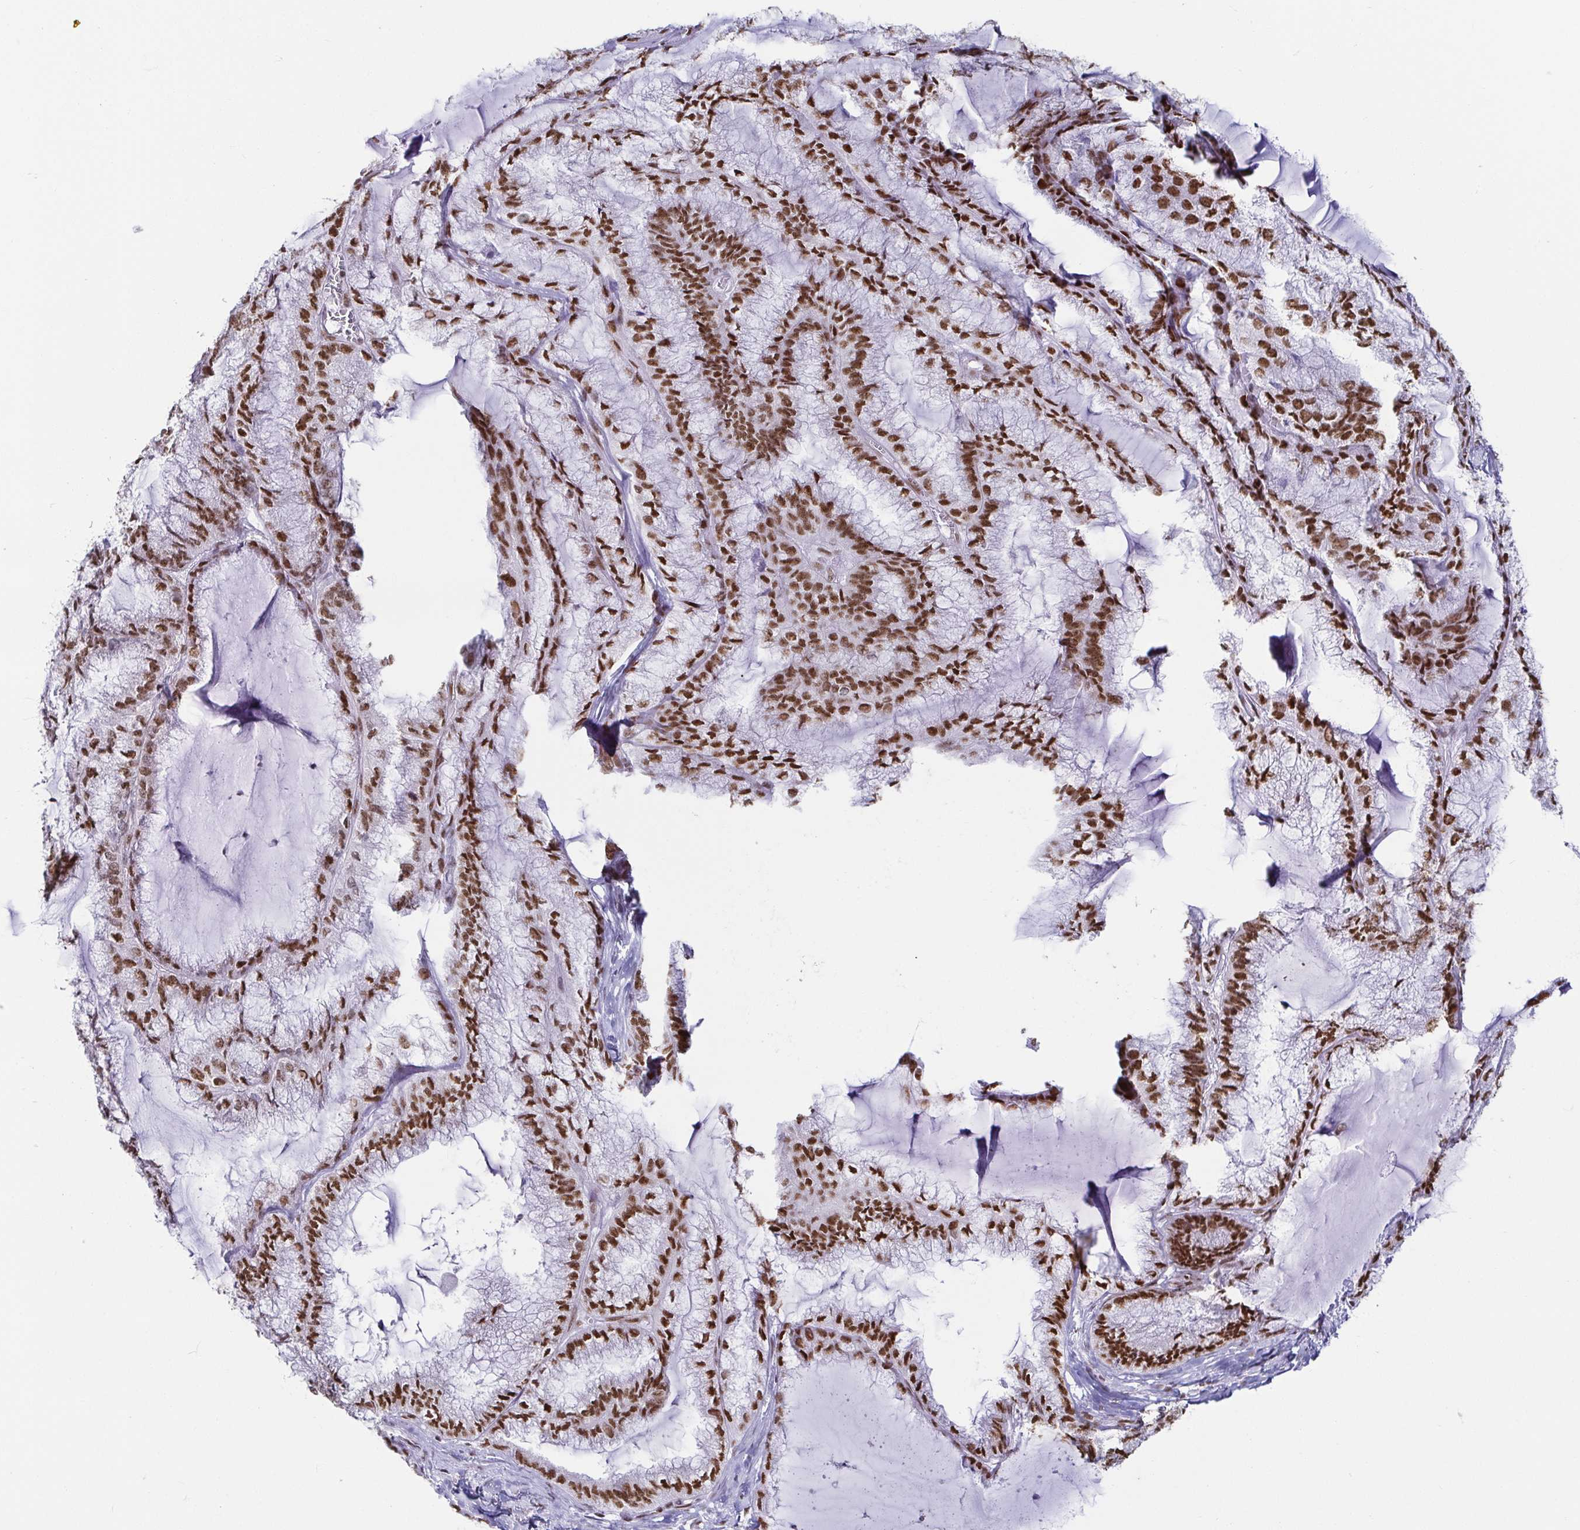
{"staining": {"intensity": "strong", "quantity": ">75%", "location": "nuclear"}, "tissue": "endometrial cancer", "cell_type": "Tumor cells", "image_type": "cancer", "snomed": [{"axis": "morphology", "description": "Carcinoma, NOS"}, {"axis": "topography", "description": "Endometrium"}], "caption": "Human carcinoma (endometrial) stained for a protein (brown) reveals strong nuclear positive positivity in about >75% of tumor cells.", "gene": "EWSR1", "patient": {"sex": "female", "age": 62}}